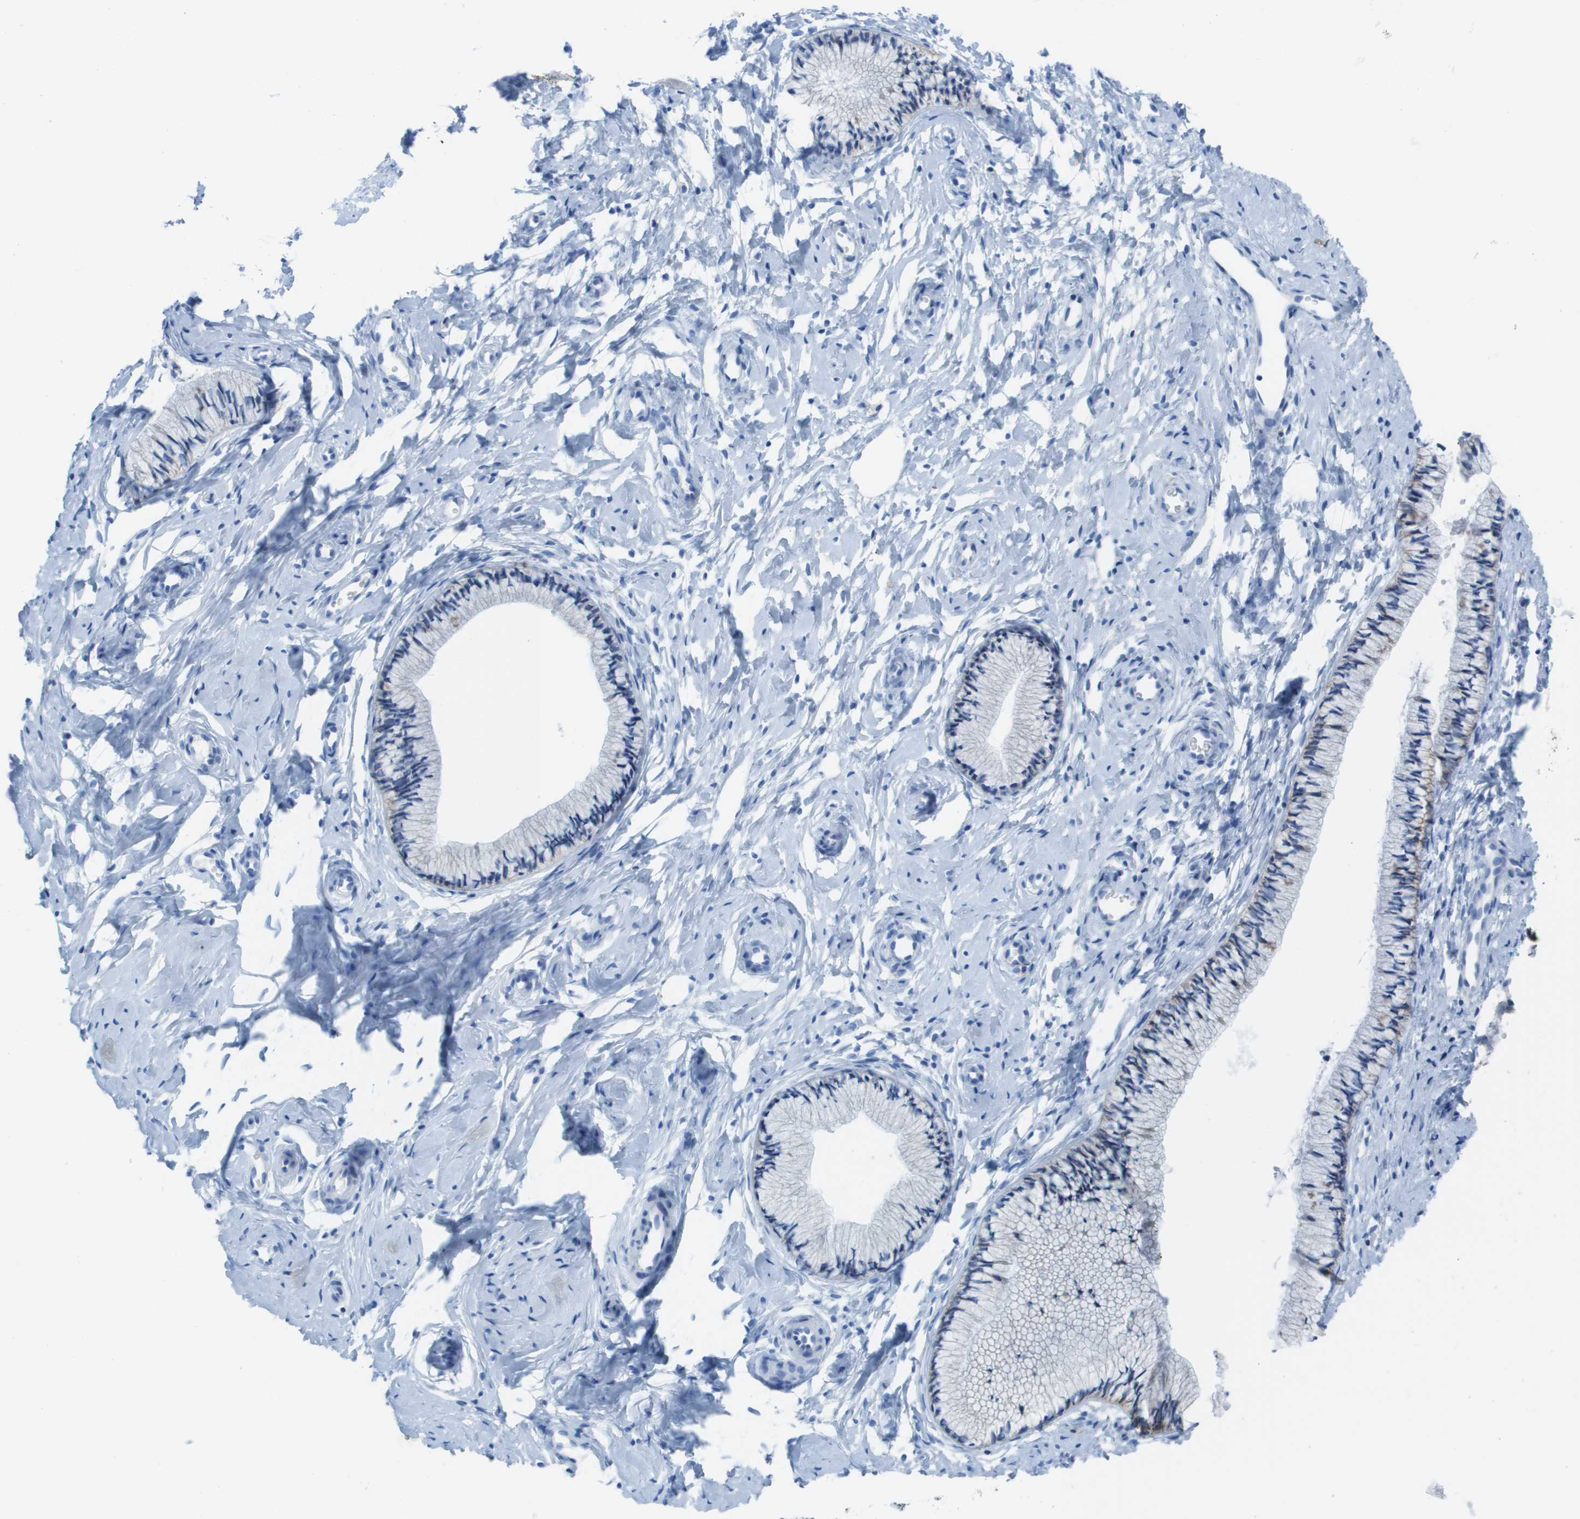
{"staining": {"intensity": "negative", "quantity": "none", "location": "none"}, "tissue": "cervix", "cell_type": "Glandular cells", "image_type": "normal", "snomed": [{"axis": "morphology", "description": "Normal tissue, NOS"}, {"axis": "topography", "description": "Cervix"}], "caption": "Immunohistochemistry (IHC) histopathology image of unremarkable cervix: cervix stained with DAB reveals no significant protein expression in glandular cells.", "gene": "CD46", "patient": {"sex": "female", "age": 46}}